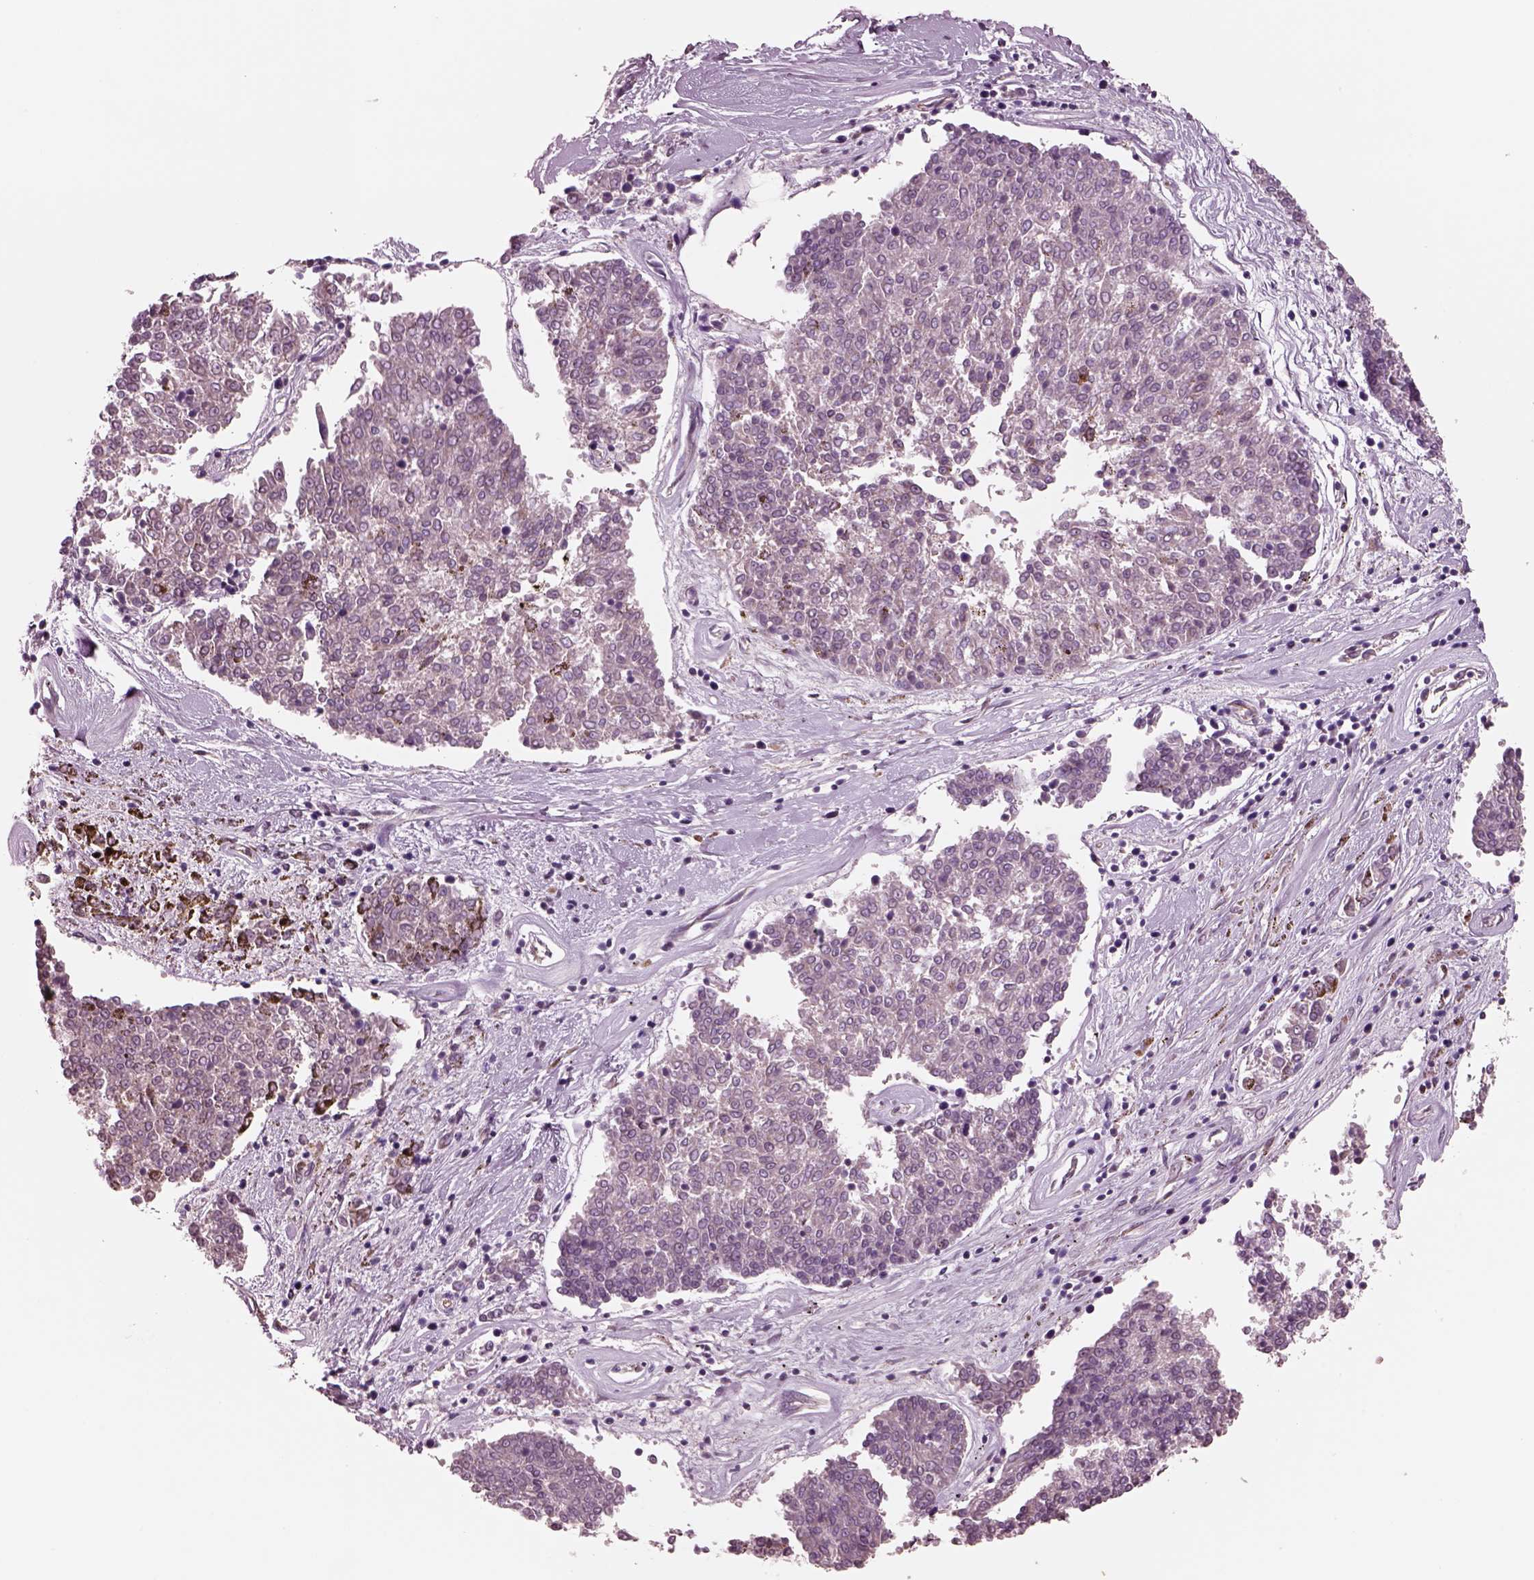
{"staining": {"intensity": "negative", "quantity": "none", "location": "none"}, "tissue": "melanoma", "cell_type": "Tumor cells", "image_type": "cancer", "snomed": [{"axis": "morphology", "description": "Malignant melanoma, NOS"}, {"axis": "topography", "description": "Skin"}], "caption": "The immunohistochemistry (IHC) micrograph has no significant expression in tumor cells of malignant melanoma tissue.", "gene": "IGLL1", "patient": {"sex": "female", "age": 72}}